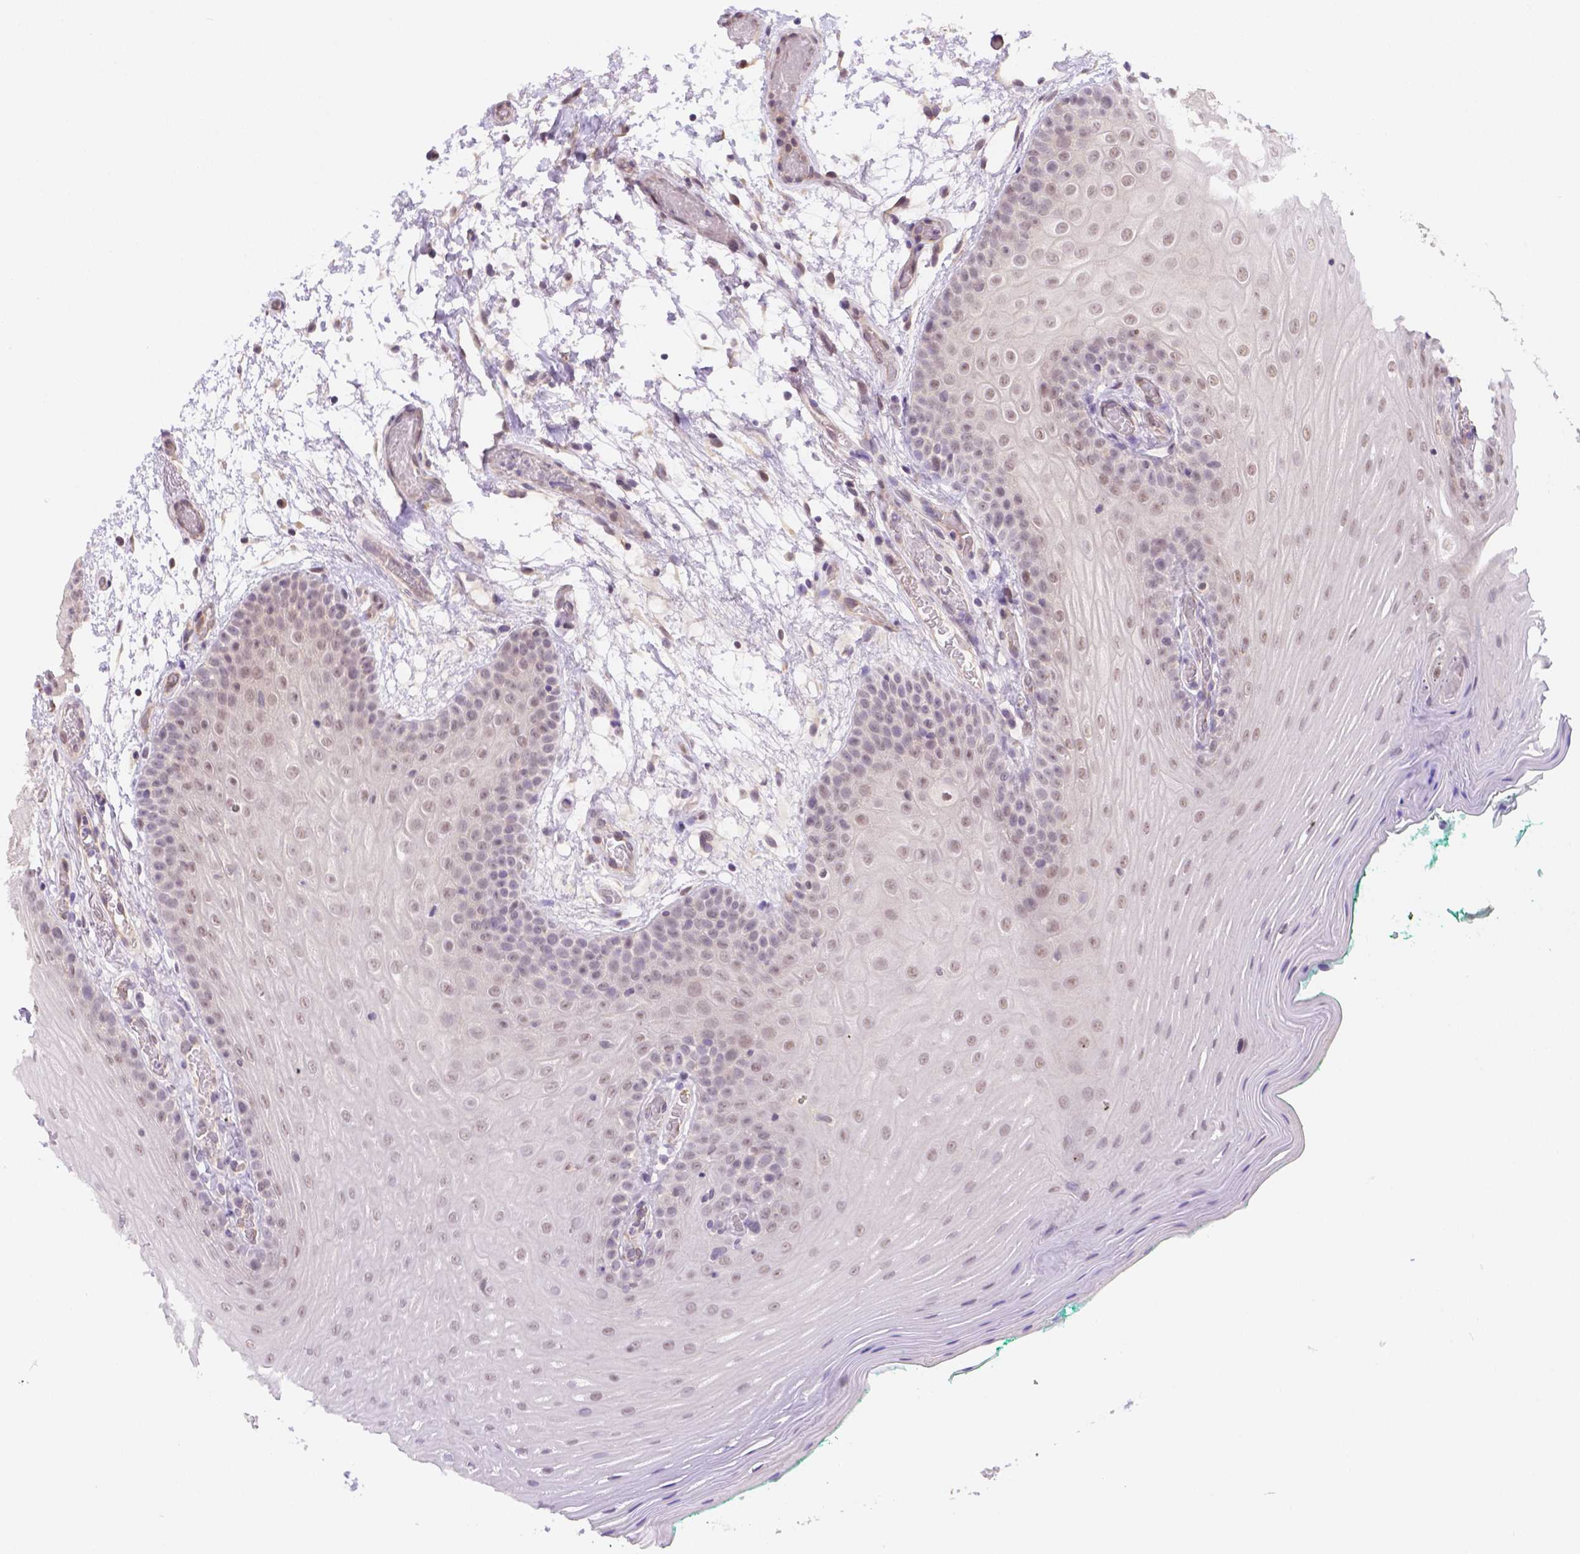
{"staining": {"intensity": "moderate", "quantity": "<25%", "location": "nuclear"}, "tissue": "oral mucosa", "cell_type": "Squamous epithelial cells", "image_type": "normal", "snomed": [{"axis": "morphology", "description": "Normal tissue, NOS"}, {"axis": "morphology", "description": "Squamous cell carcinoma, NOS"}, {"axis": "topography", "description": "Oral tissue"}, {"axis": "topography", "description": "Head-Neck"}], "caption": "DAB (3,3'-diaminobenzidine) immunohistochemical staining of benign oral mucosa demonstrates moderate nuclear protein positivity in approximately <25% of squamous epithelial cells. (Brightfield microscopy of DAB IHC at high magnification).", "gene": "NXPE2", "patient": {"sex": "male", "age": 78}}